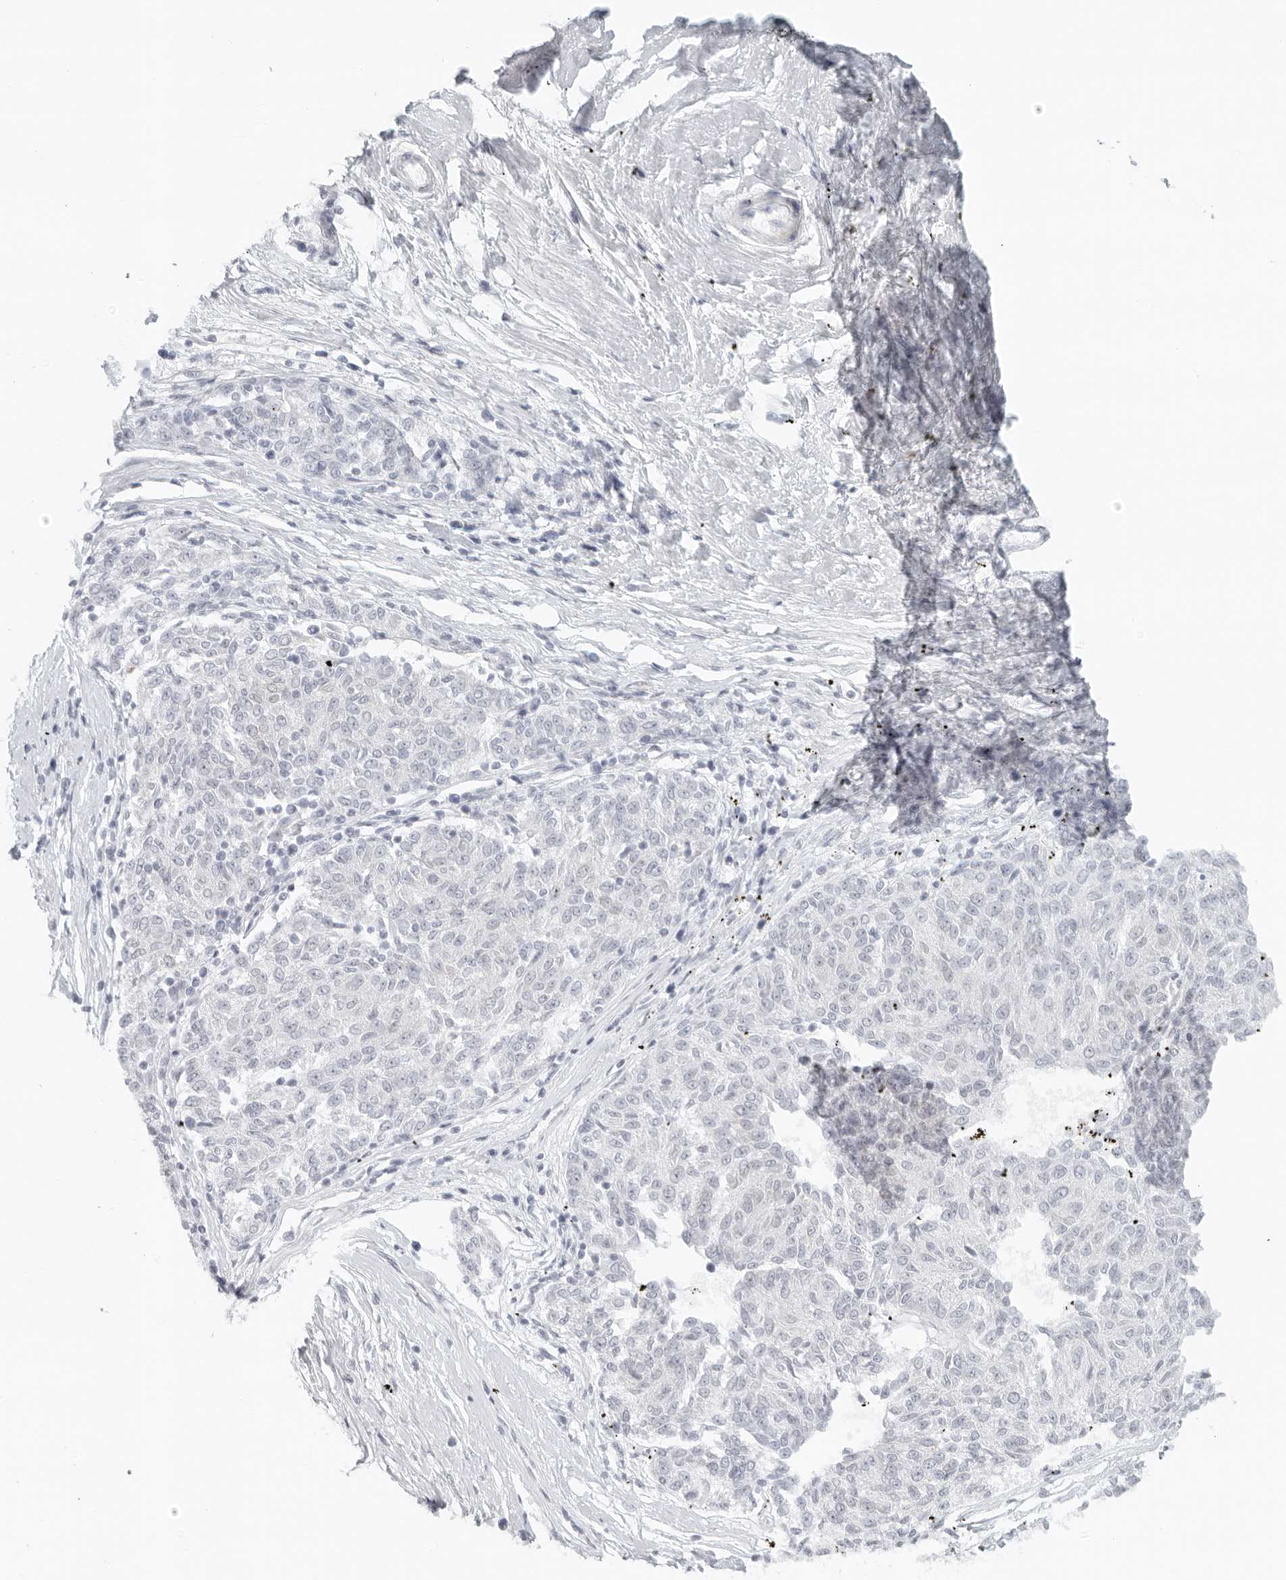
{"staining": {"intensity": "negative", "quantity": "none", "location": "none"}, "tissue": "melanoma", "cell_type": "Tumor cells", "image_type": "cancer", "snomed": [{"axis": "morphology", "description": "Malignant melanoma, NOS"}, {"axis": "topography", "description": "Skin"}], "caption": "Photomicrograph shows no protein expression in tumor cells of malignant melanoma tissue.", "gene": "RPS6KC1", "patient": {"sex": "female", "age": 72}}